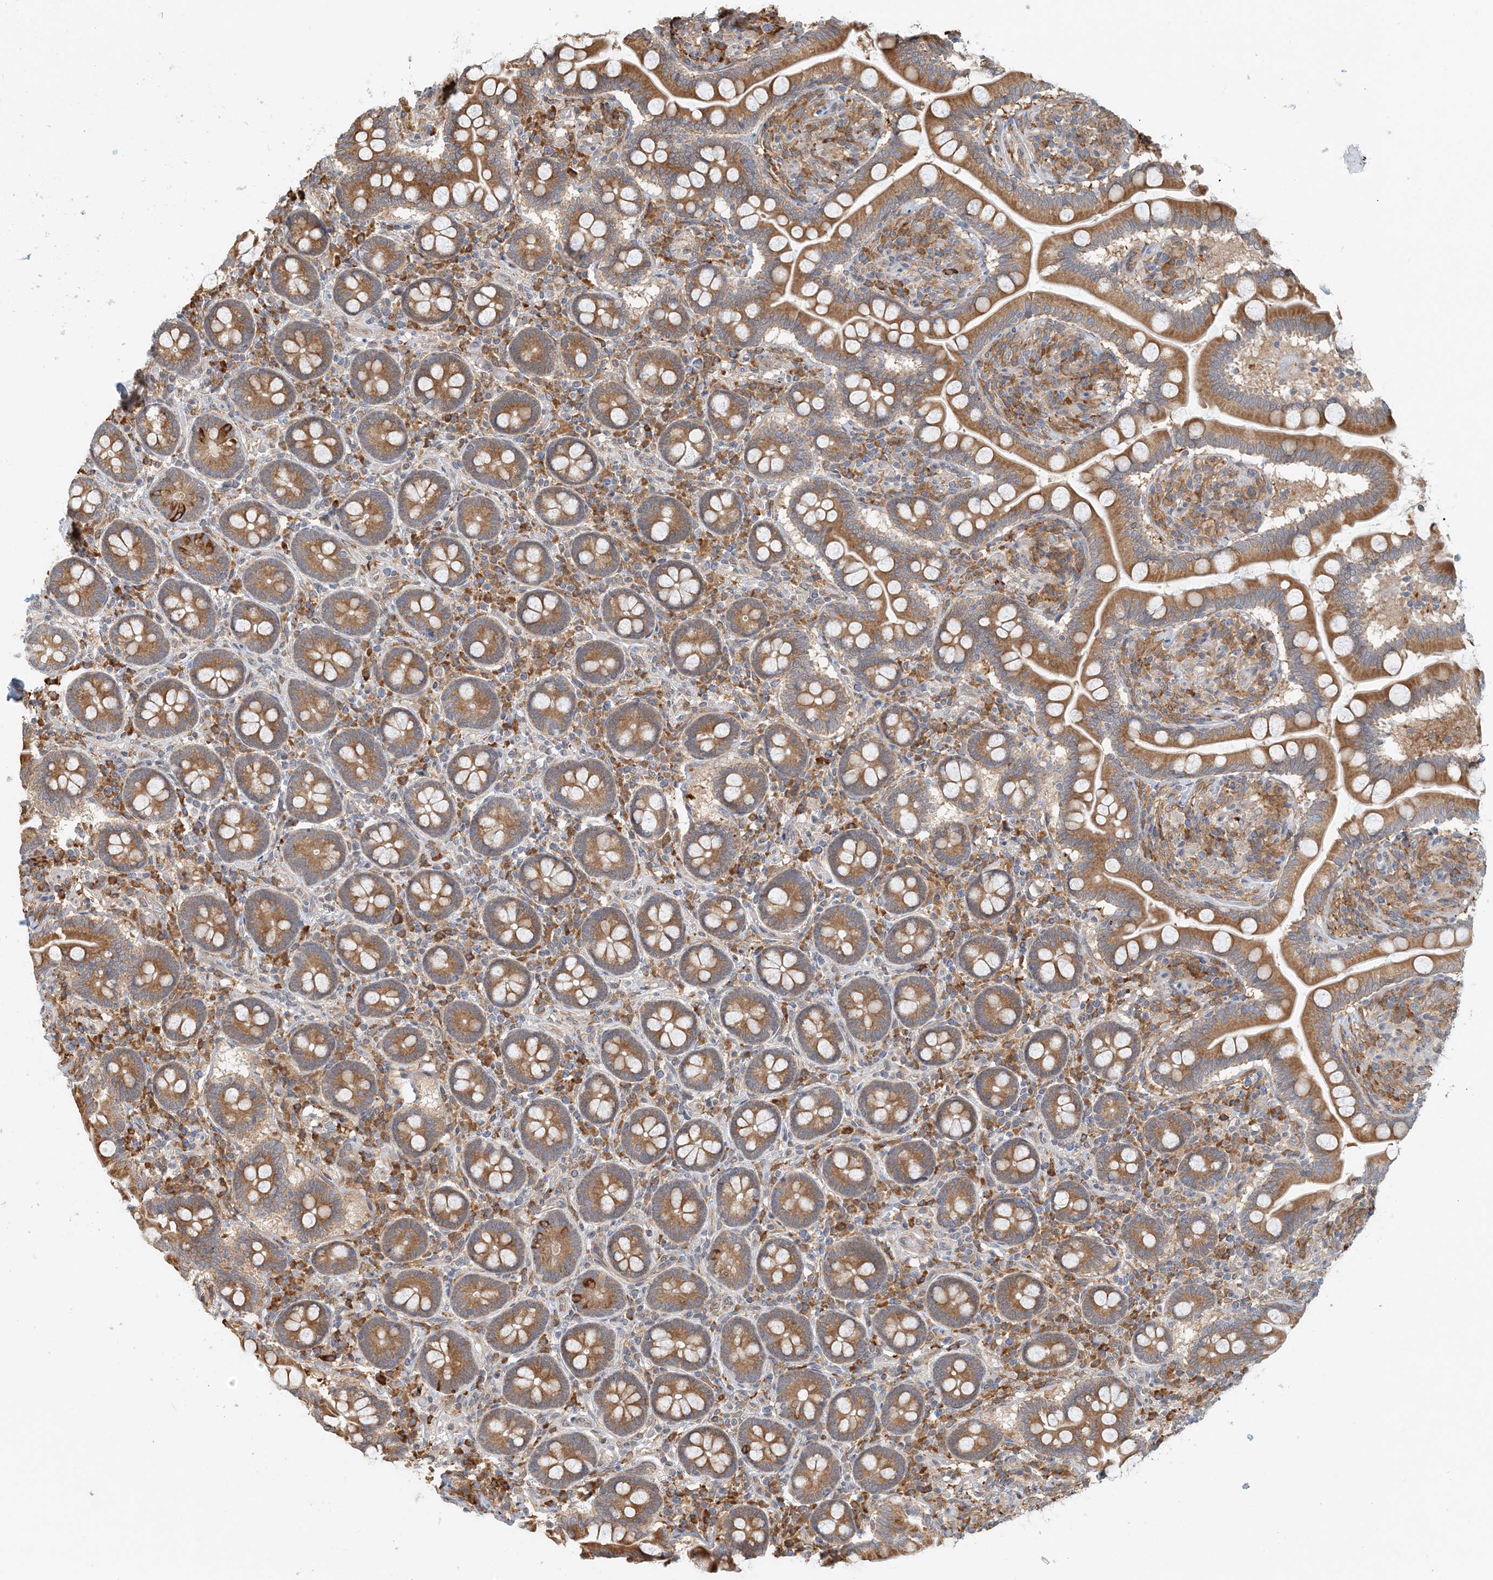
{"staining": {"intensity": "moderate", "quantity": ">75%", "location": "cytoplasmic/membranous"}, "tissue": "small intestine", "cell_type": "Glandular cells", "image_type": "normal", "snomed": [{"axis": "morphology", "description": "Normal tissue, NOS"}, {"axis": "topography", "description": "Small intestine"}], "caption": "The immunohistochemical stain shows moderate cytoplasmic/membranous staining in glandular cells of benign small intestine.", "gene": "HNMT", "patient": {"sex": "female", "age": 64}}